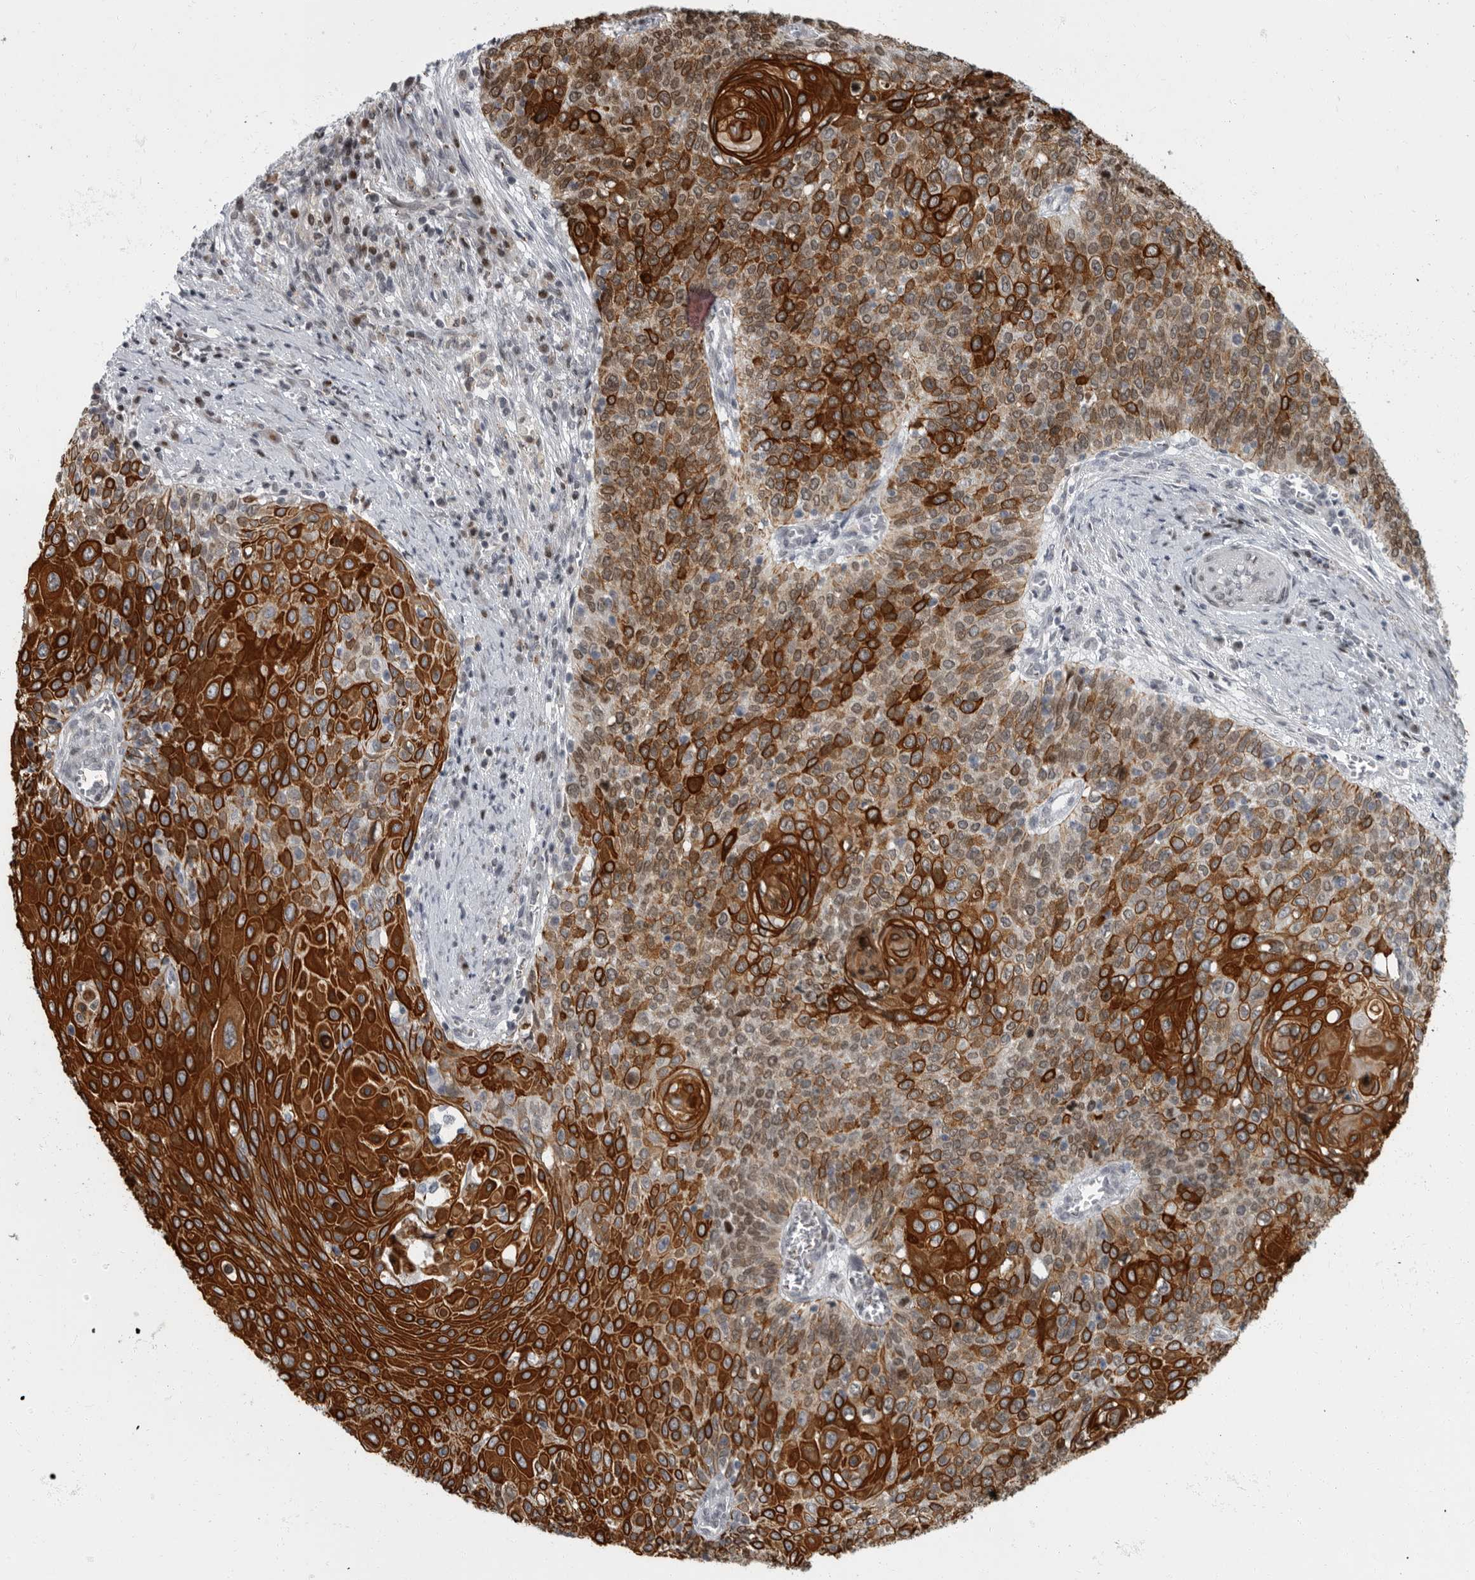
{"staining": {"intensity": "strong", "quantity": ">75%", "location": "cytoplasmic/membranous"}, "tissue": "cervical cancer", "cell_type": "Tumor cells", "image_type": "cancer", "snomed": [{"axis": "morphology", "description": "Squamous cell carcinoma, NOS"}, {"axis": "topography", "description": "Cervix"}], "caption": "Immunohistochemical staining of human cervical cancer (squamous cell carcinoma) demonstrates high levels of strong cytoplasmic/membranous staining in about >75% of tumor cells. The staining was performed using DAB (3,3'-diaminobenzidine), with brown indicating positive protein expression. Nuclei are stained blue with hematoxylin.", "gene": "EVI5", "patient": {"sex": "female", "age": 39}}